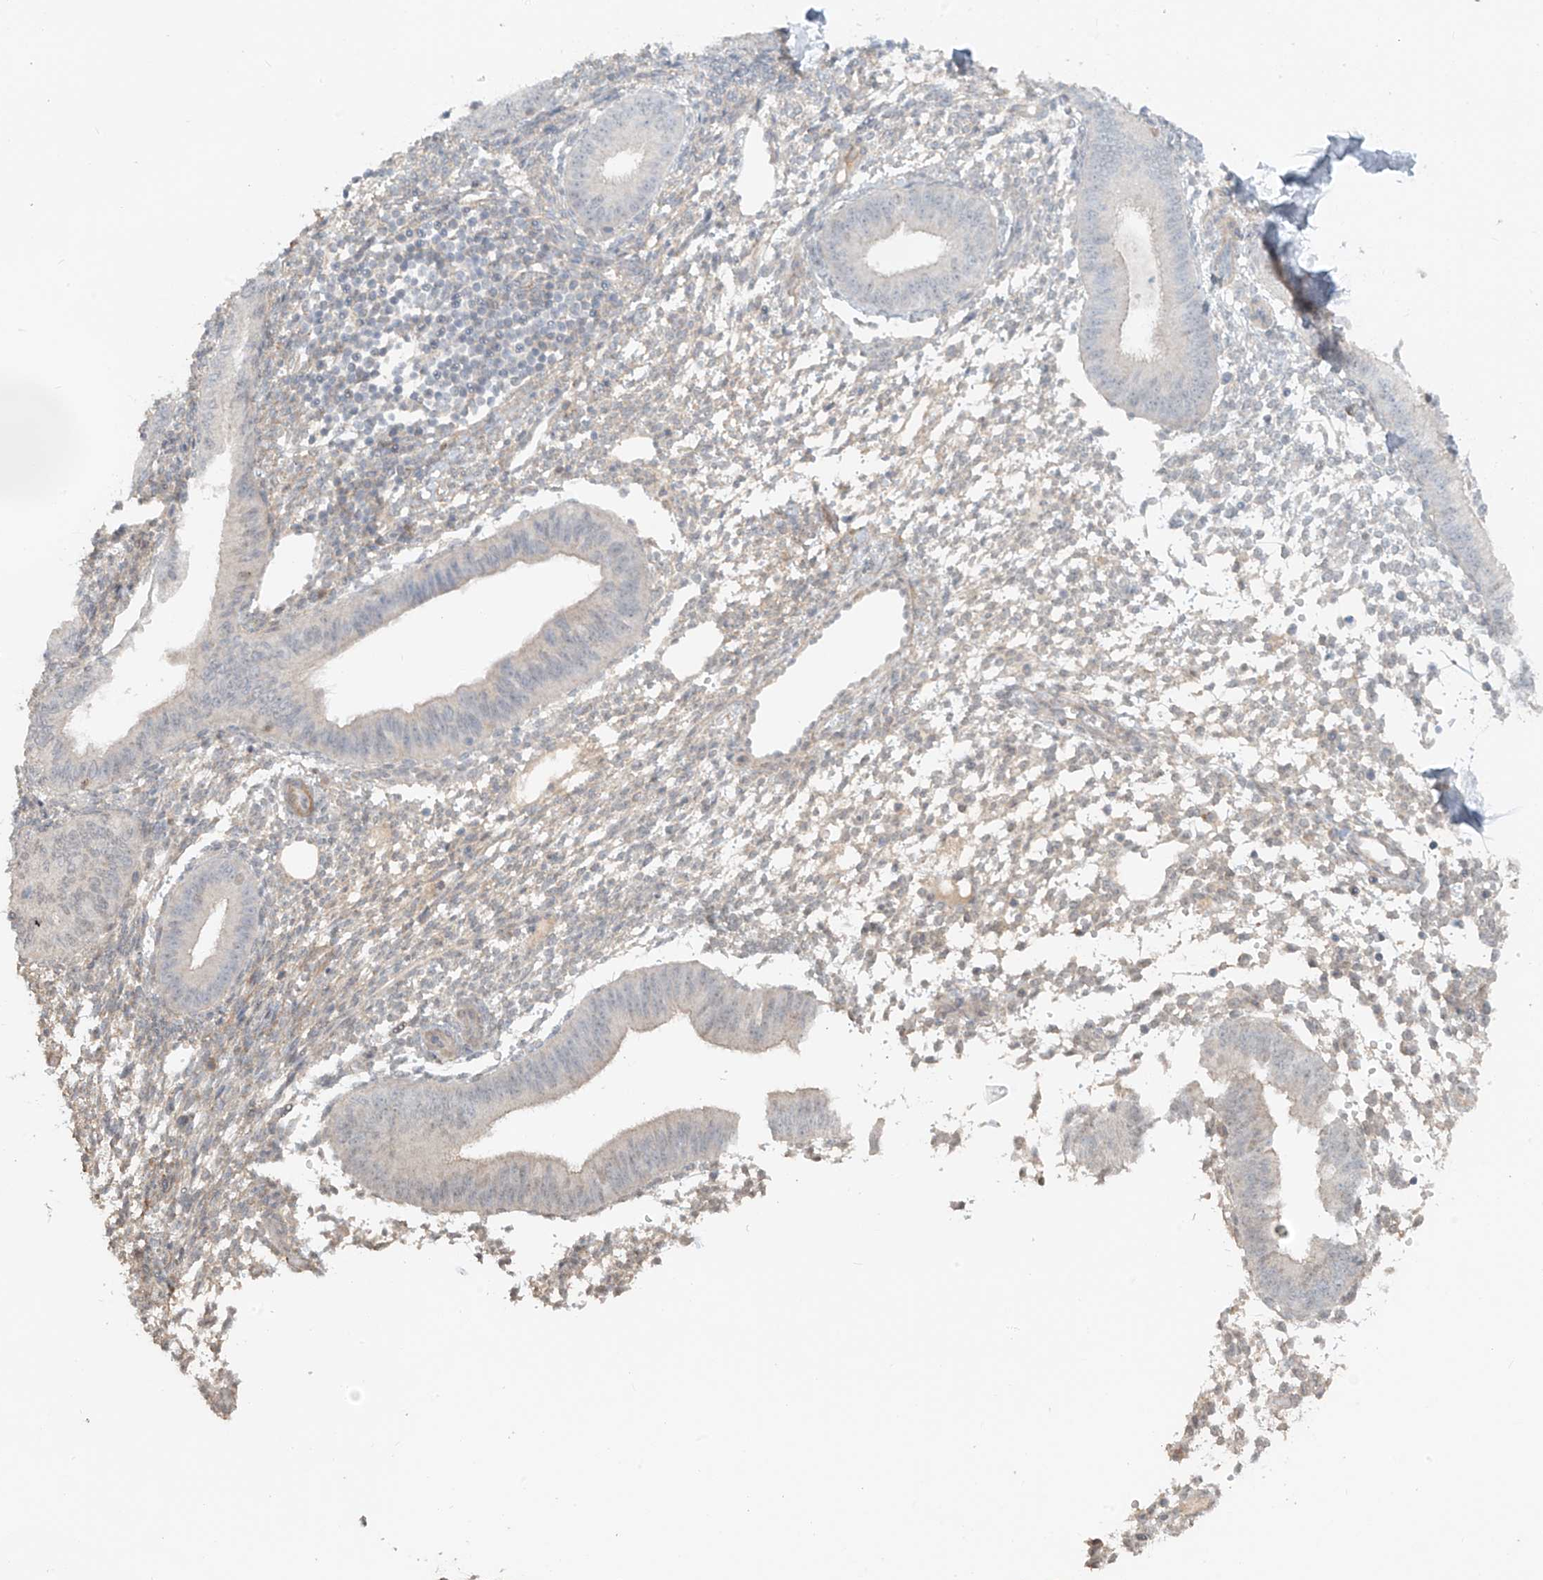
{"staining": {"intensity": "weak", "quantity": "<25%", "location": "cytoplasmic/membranous"}, "tissue": "endometrium", "cell_type": "Cells in endometrial stroma", "image_type": "normal", "snomed": [{"axis": "morphology", "description": "Normal tissue, NOS"}, {"axis": "topography", "description": "Uterus"}, {"axis": "topography", "description": "Endometrium"}], "caption": "This is an immunohistochemistry micrograph of benign endometrium. There is no expression in cells in endometrial stroma.", "gene": "ABCD1", "patient": {"sex": "female", "age": 48}}